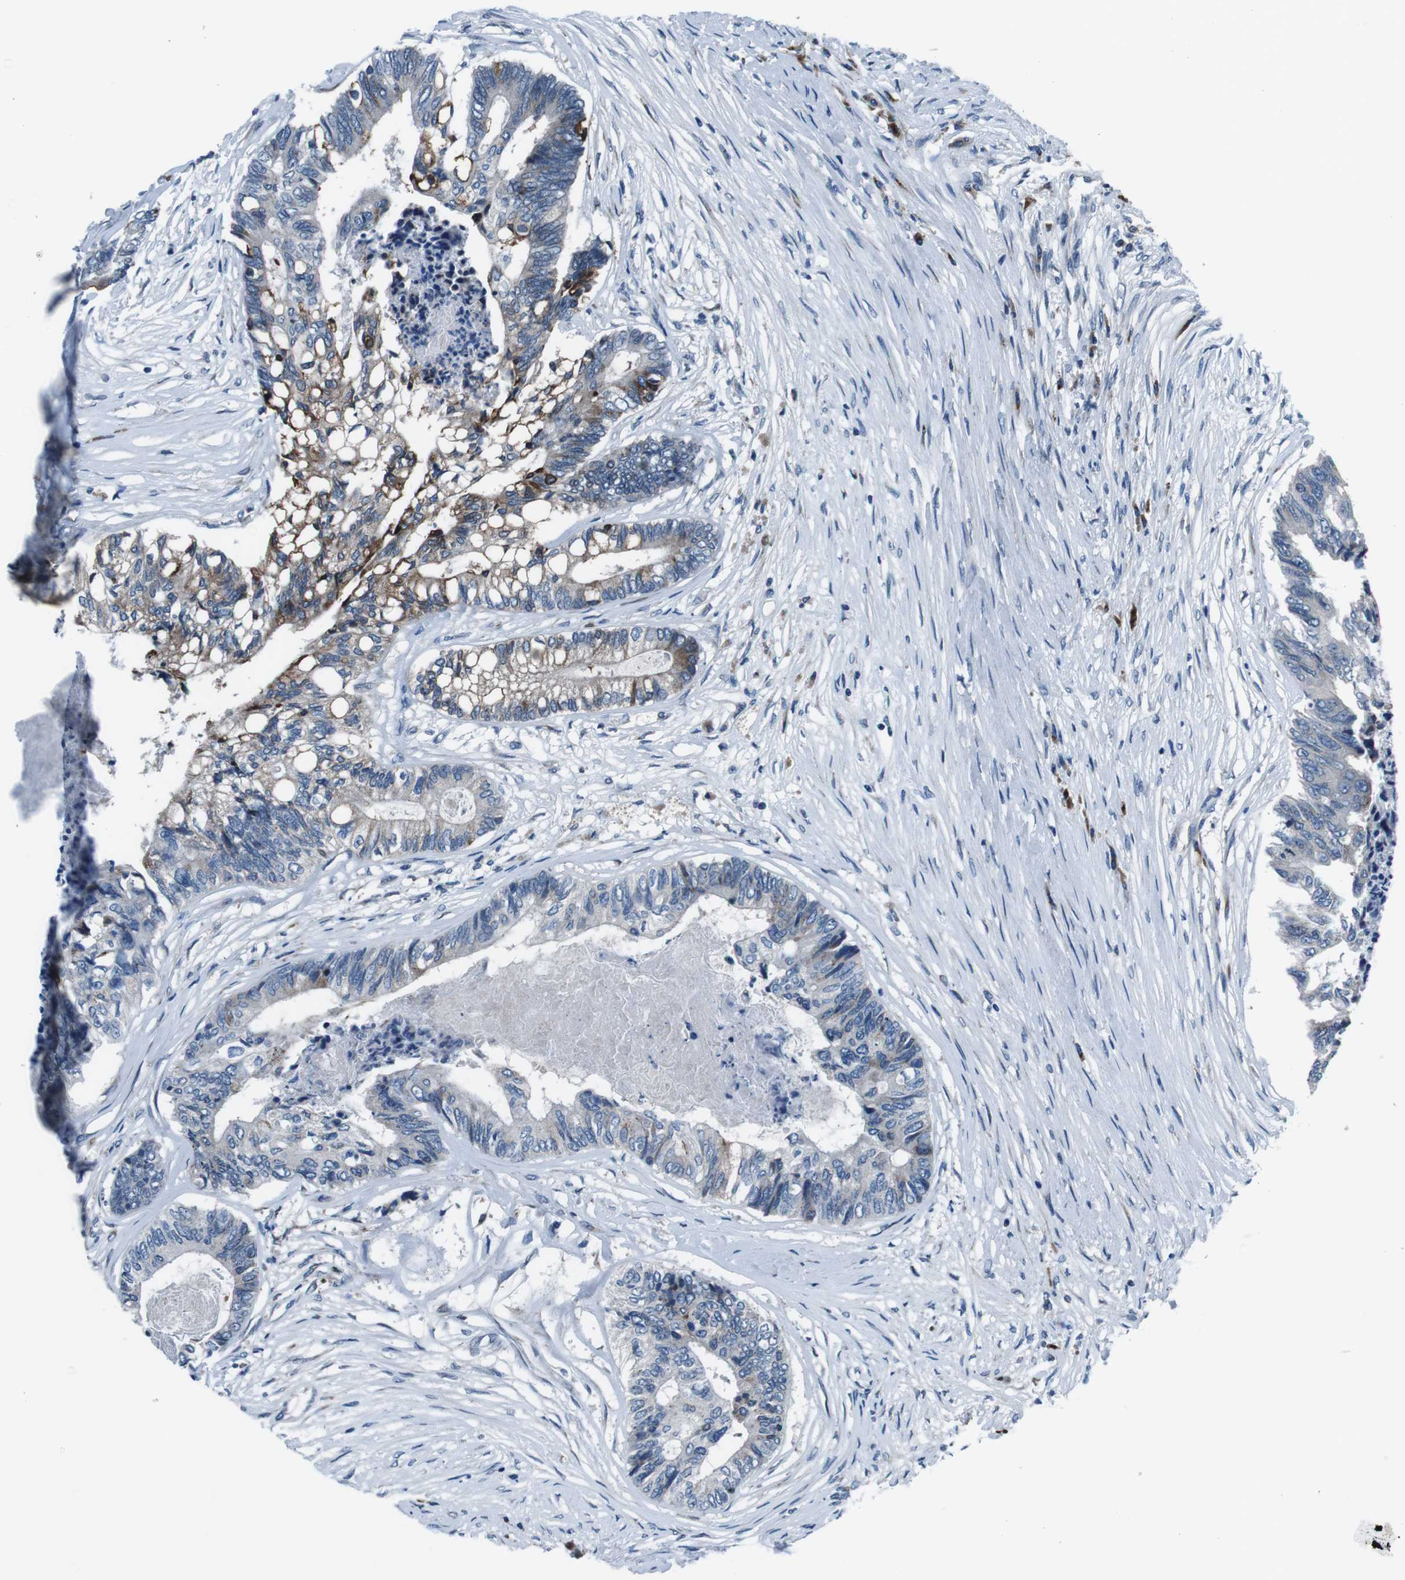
{"staining": {"intensity": "moderate", "quantity": "<25%", "location": "cytoplasmic/membranous"}, "tissue": "colorectal cancer", "cell_type": "Tumor cells", "image_type": "cancer", "snomed": [{"axis": "morphology", "description": "Adenocarcinoma, NOS"}, {"axis": "topography", "description": "Rectum"}], "caption": "This micrograph exhibits immunohistochemistry staining of human colorectal cancer, with low moderate cytoplasmic/membranous expression in about <25% of tumor cells.", "gene": "NUCB2", "patient": {"sex": "male", "age": 63}}